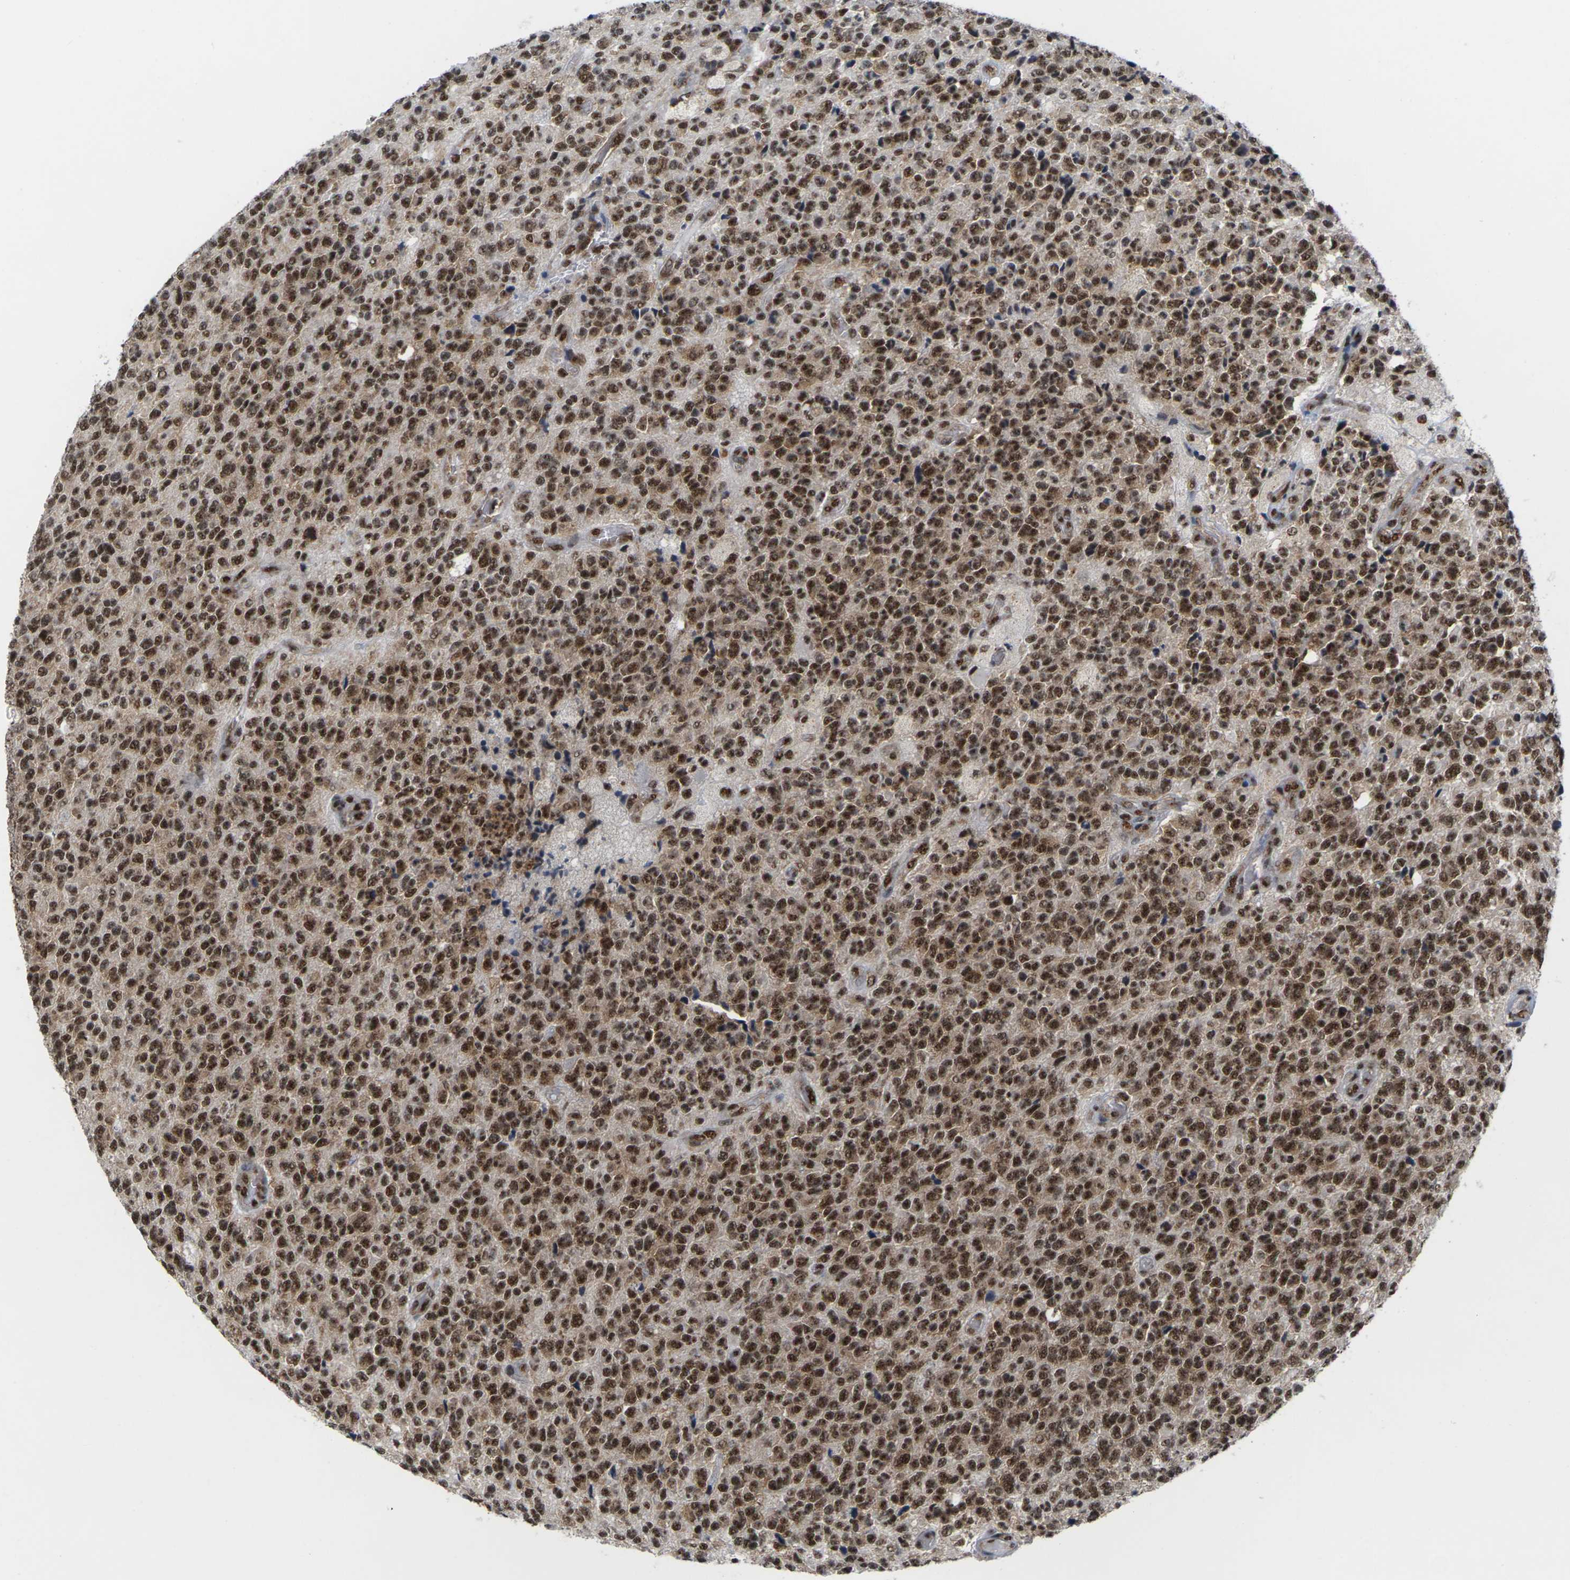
{"staining": {"intensity": "strong", "quantity": ">75%", "location": "cytoplasmic/membranous,nuclear"}, "tissue": "glioma", "cell_type": "Tumor cells", "image_type": "cancer", "snomed": [{"axis": "morphology", "description": "Glioma, malignant, High grade"}, {"axis": "topography", "description": "pancreas cauda"}], "caption": "Tumor cells reveal strong cytoplasmic/membranous and nuclear staining in approximately >75% of cells in glioma.", "gene": "MAGOH", "patient": {"sex": "male", "age": 60}}